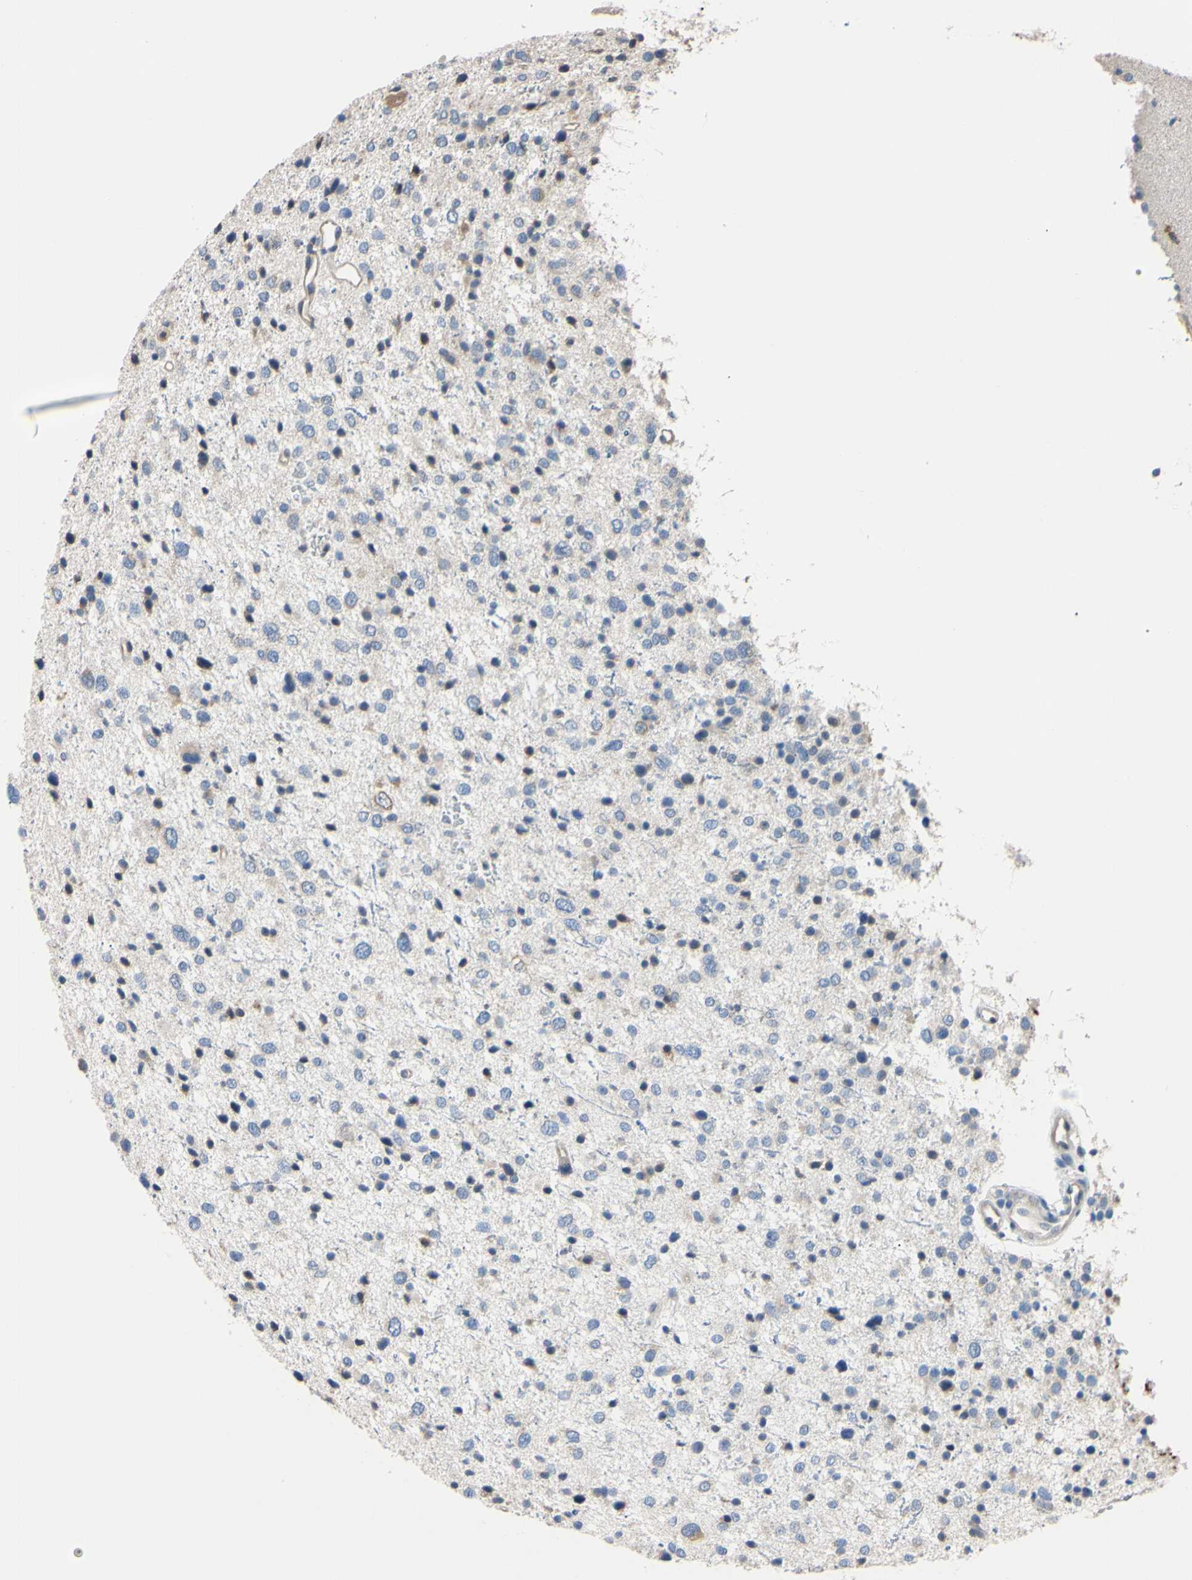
{"staining": {"intensity": "weak", "quantity": "<25%", "location": "cytoplasmic/membranous"}, "tissue": "glioma", "cell_type": "Tumor cells", "image_type": "cancer", "snomed": [{"axis": "morphology", "description": "Glioma, malignant, Low grade"}, {"axis": "topography", "description": "Brain"}], "caption": "An IHC photomicrograph of glioma is shown. There is no staining in tumor cells of glioma. (Immunohistochemistry, brightfield microscopy, high magnification).", "gene": "RARS1", "patient": {"sex": "female", "age": 37}}